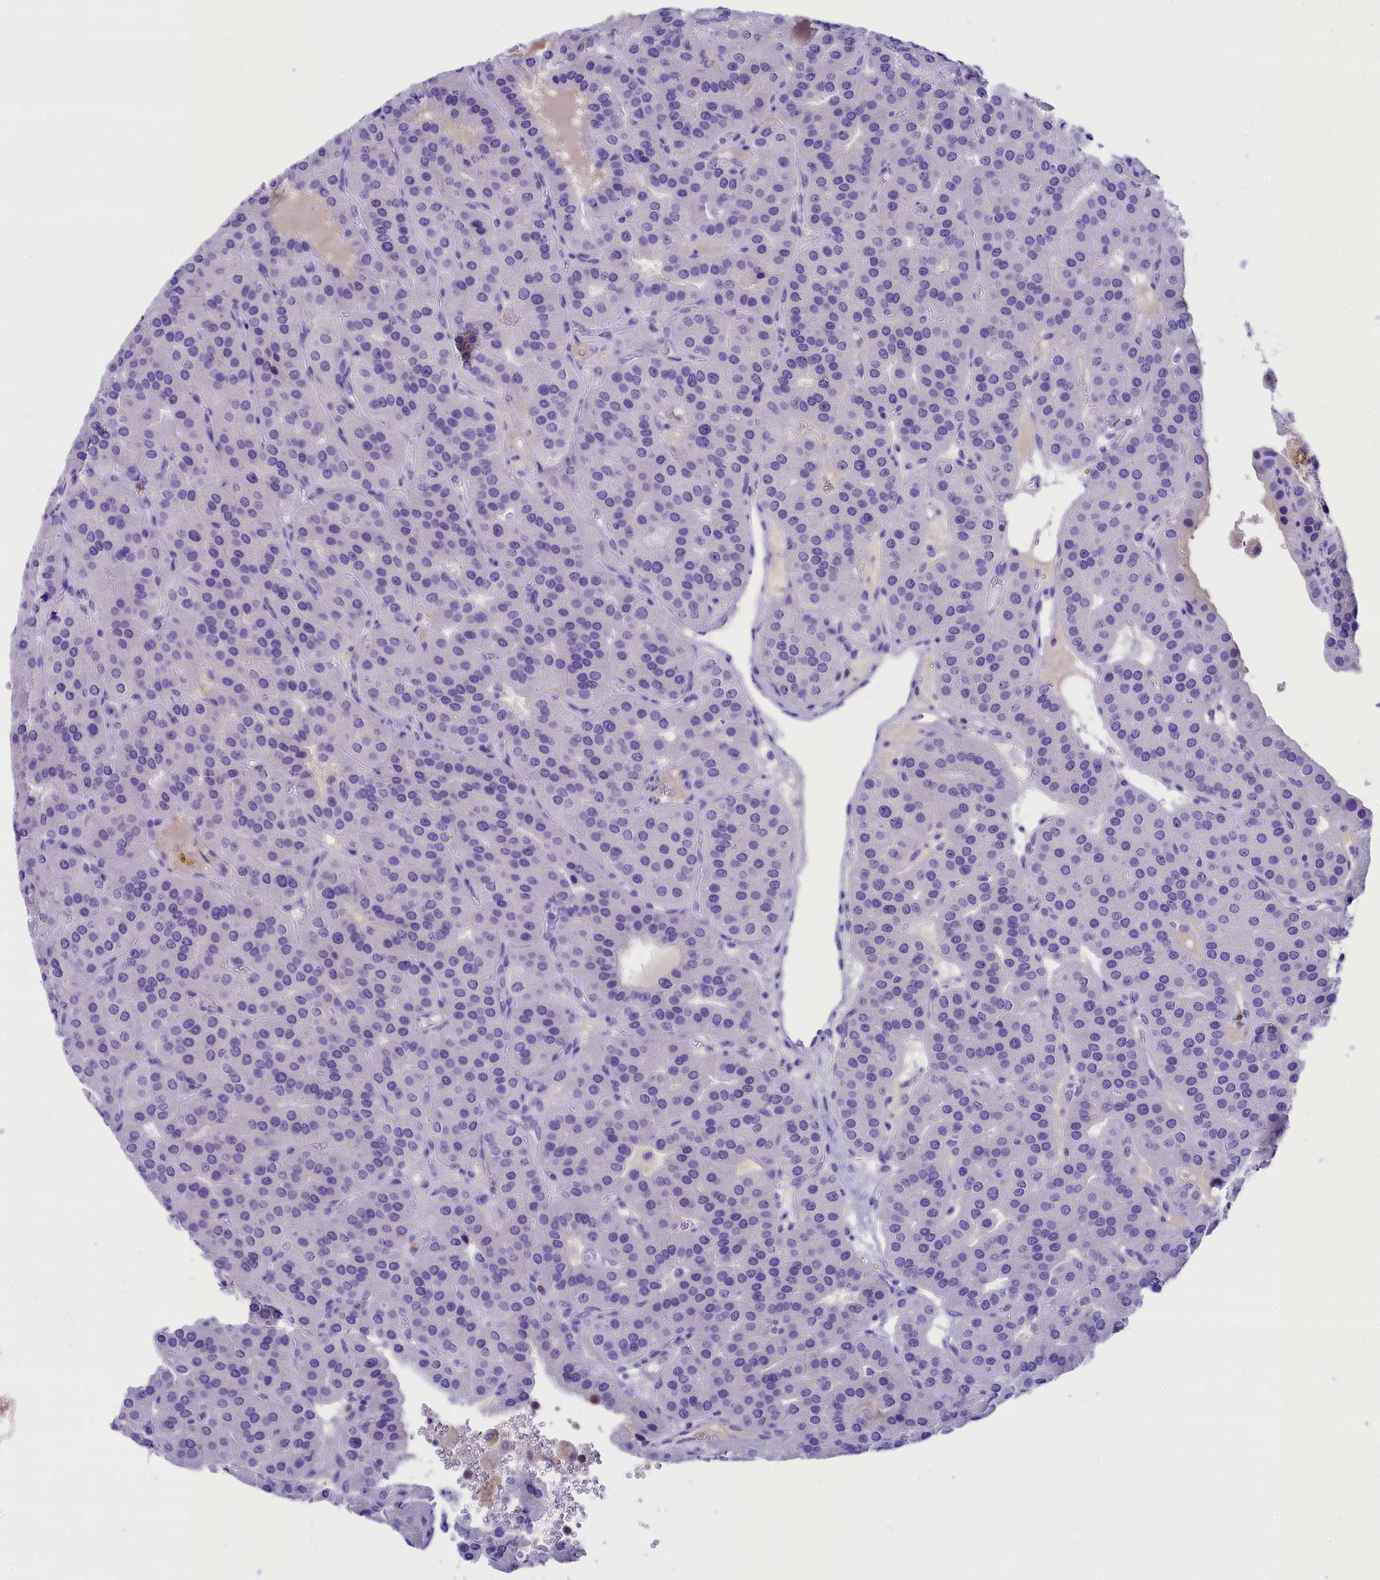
{"staining": {"intensity": "negative", "quantity": "none", "location": "none"}, "tissue": "parathyroid gland", "cell_type": "Glandular cells", "image_type": "normal", "snomed": [{"axis": "morphology", "description": "Normal tissue, NOS"}, {"axis": "morphology", "description": "Adenoma, NOS"}, {"axis": "topography", "description": "Parathyroid gland"}], "caption": "Immunohistochemistry micrograph of unremarkable parathyroid gland stained for a protein (brown), which displays no expression in glandular cells. The staining was performed using DAB to visualize the protein expression in brown, while the nuclei were stained in blue with hematoxylin (Magnification: 20x).", "gene": "SKIDA1", "patient": {"sex": "female", "age": 86}}